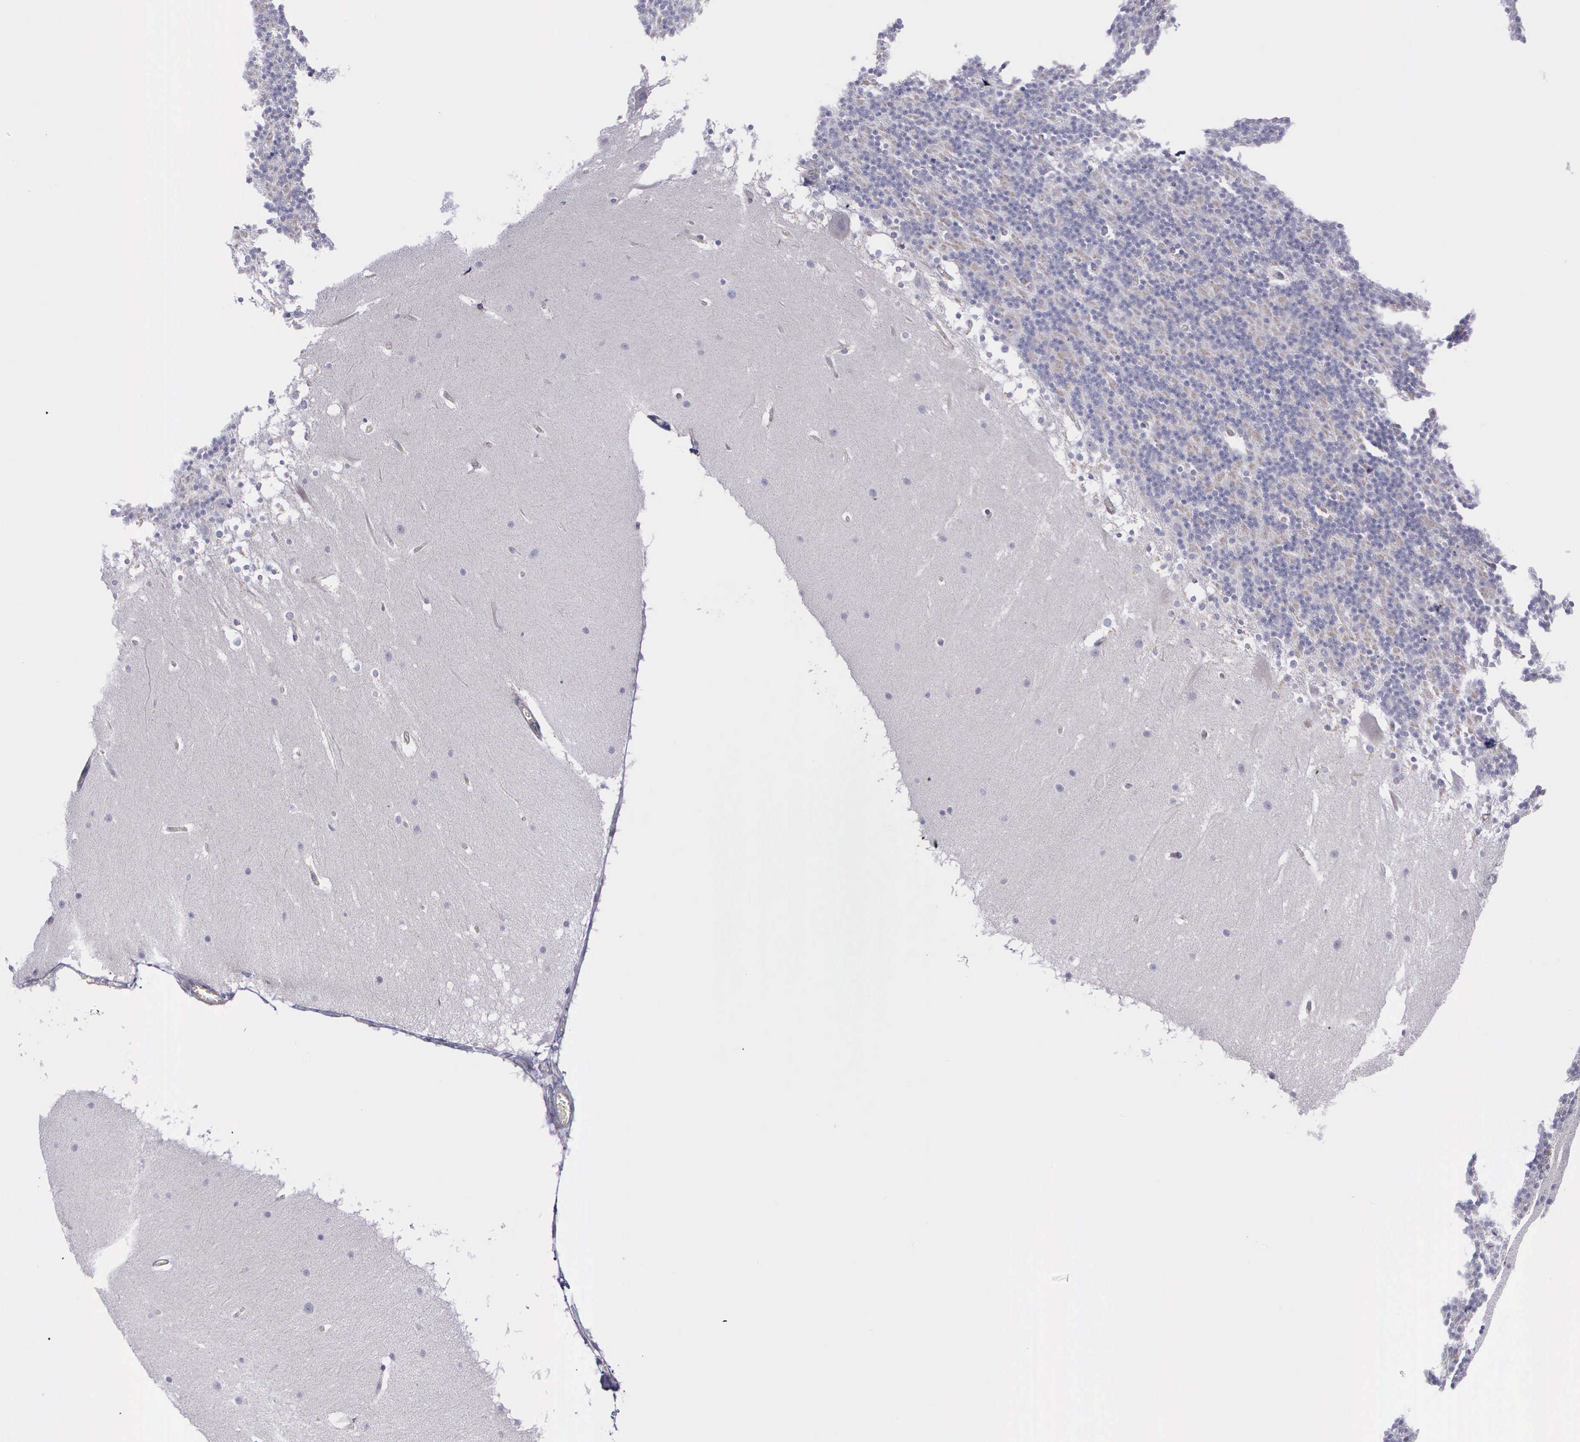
{"staining": {"intensity": "negative", "quantity": "none", "location": "none"}, "tissue": "cerebellum", "cell_type": "Cells in granular layer", "image_type": "normal", "snomed": [{"axis": "morphology", "description": "Normal tissue, NOS"}, {"axis": "topography", "description": "Cerebellum"}], "caption": "Immunohistochemistry (IHC) image of benign human cerebellum stained for a protein (brown), which displays no positivity in cells in granular layer.", "gene": "SYNJ2BP", "patient": {"sex": "female", "age": 19}}